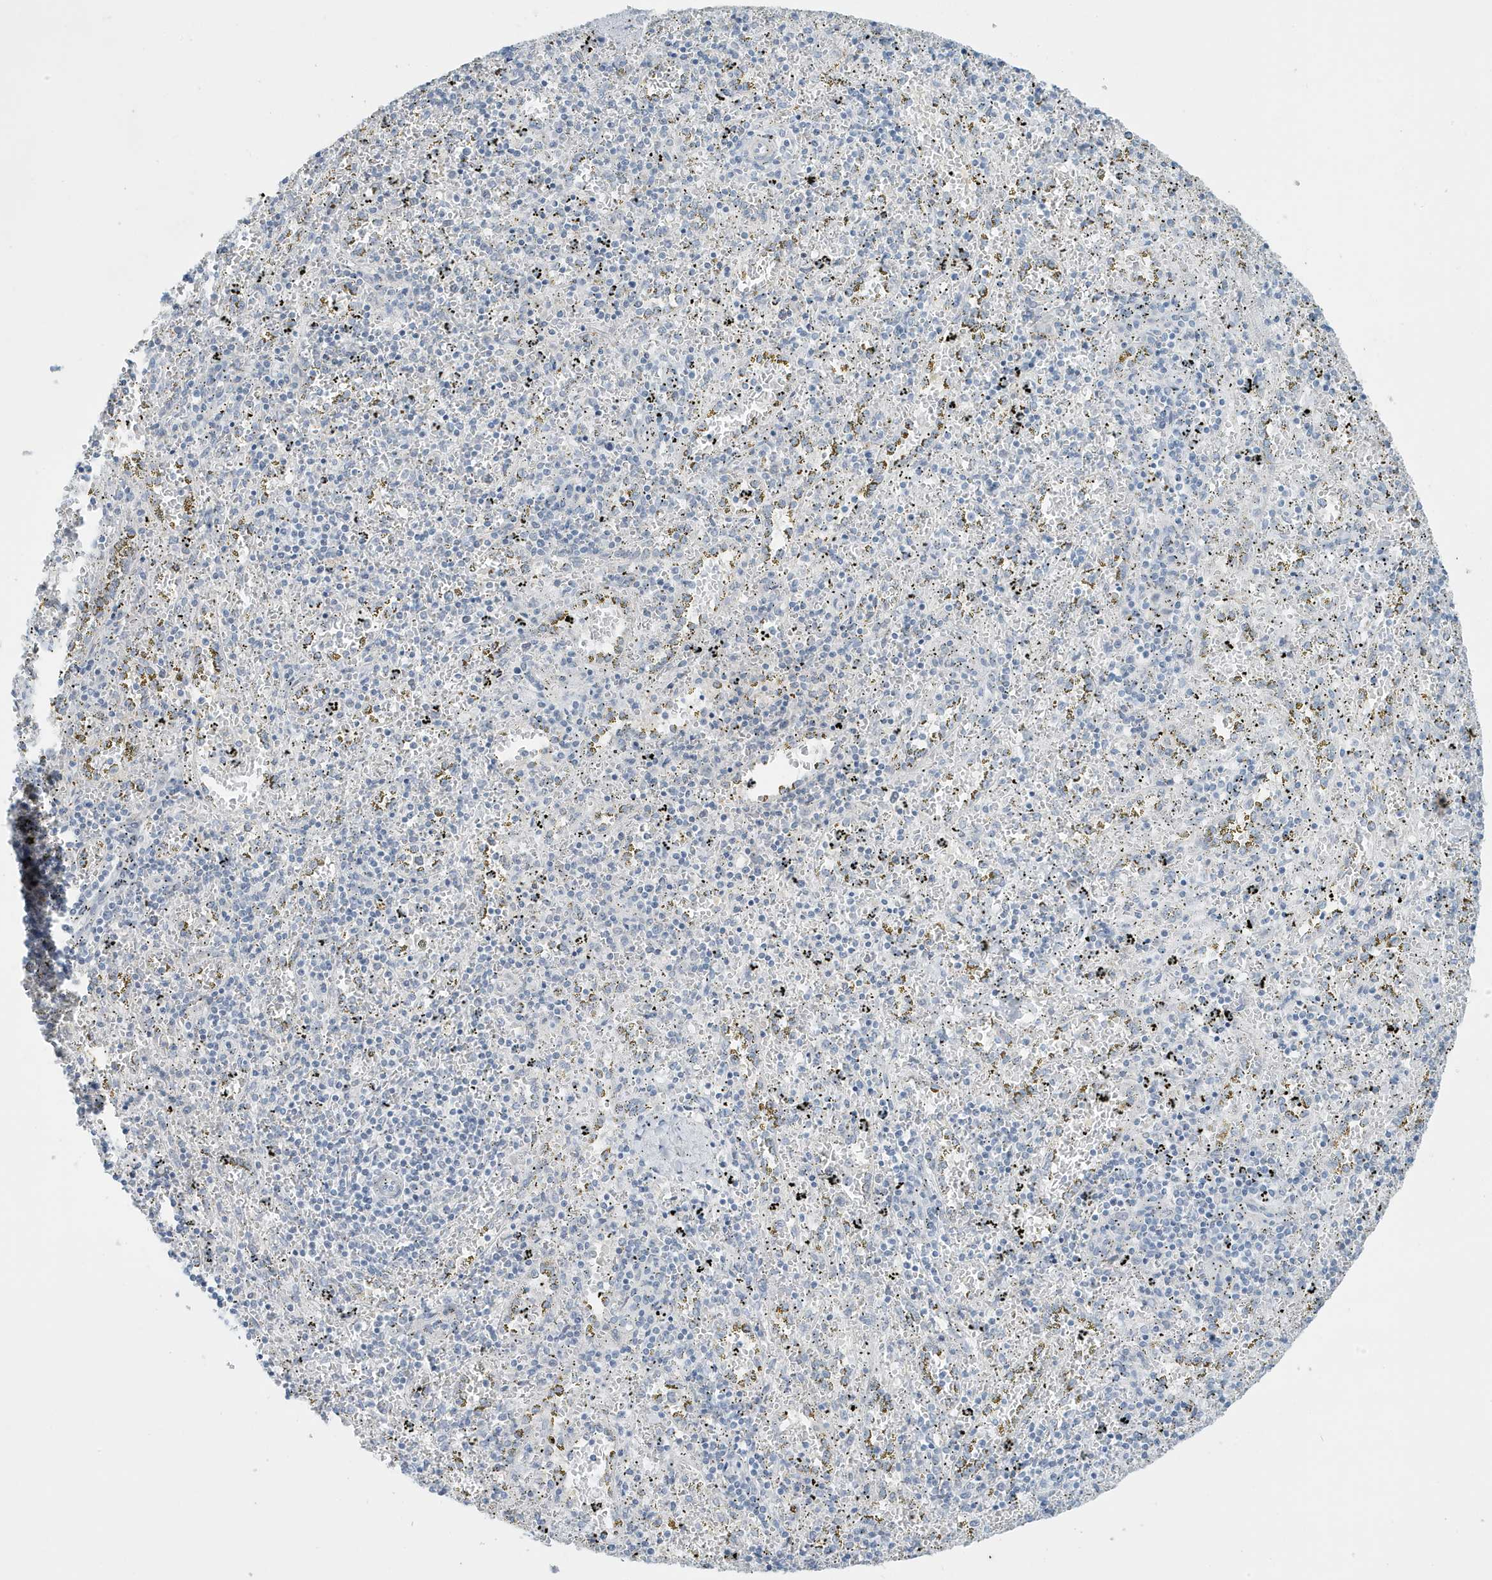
{"staining": {"intensity": "negative", "quantity": "none", "location": "none"}, "tissue": "spleen", "cell_type": "Cells in red pulp", "image_type": "normal", "snomed": [{"axis": "morphology", "description": "Normal tissue, NOS"}, {"axis": "topography", "description": "Spleen"}], "caption": "This is an immunohistochemistry photomicrograph of unremarkable human spleen. There is no staining in cells in red pulp.", "gene": "PERM1", "patient": {"sex": "male", "age": 11}}